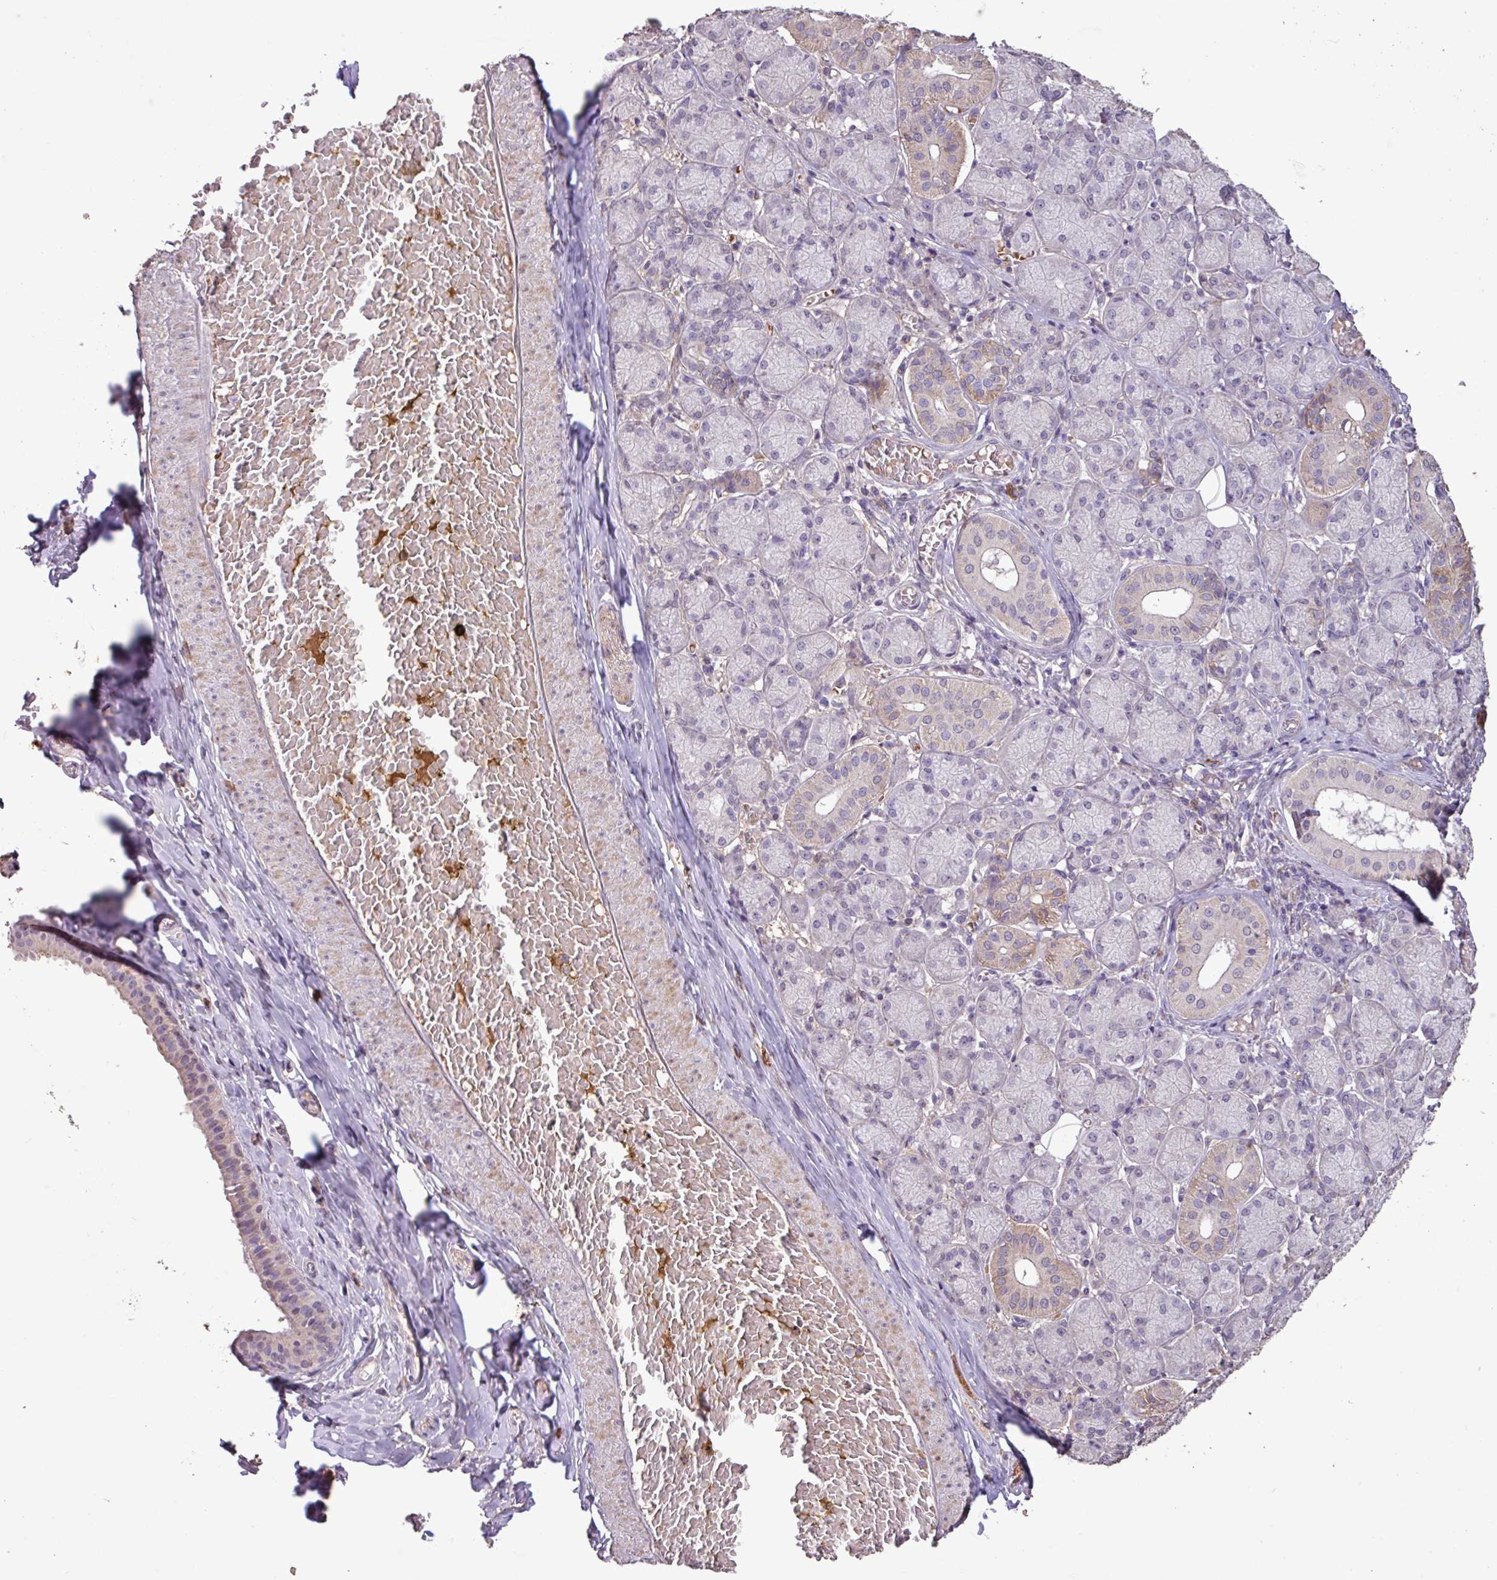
{"staining": {"intensity": "negative", "quantity": "none", "location": "none"}, "tissue": "adipose tissue", "cell_type": "Adipocytes", "image_type": "normal", "snomed": [{"axis": "morphology", "description": "Normal tissue, NOS"}, {"axis": "topography", "description": "Salivary gland"}, {"axis": "topography", "description": "Peripheral nerve tissue"}], "caption": "Protein analysis of normal adipose tissue displays no significant positivity in adipocytes.", "gene": "L3MBTL3", "patient": {"sex": "female", "age": 24}}